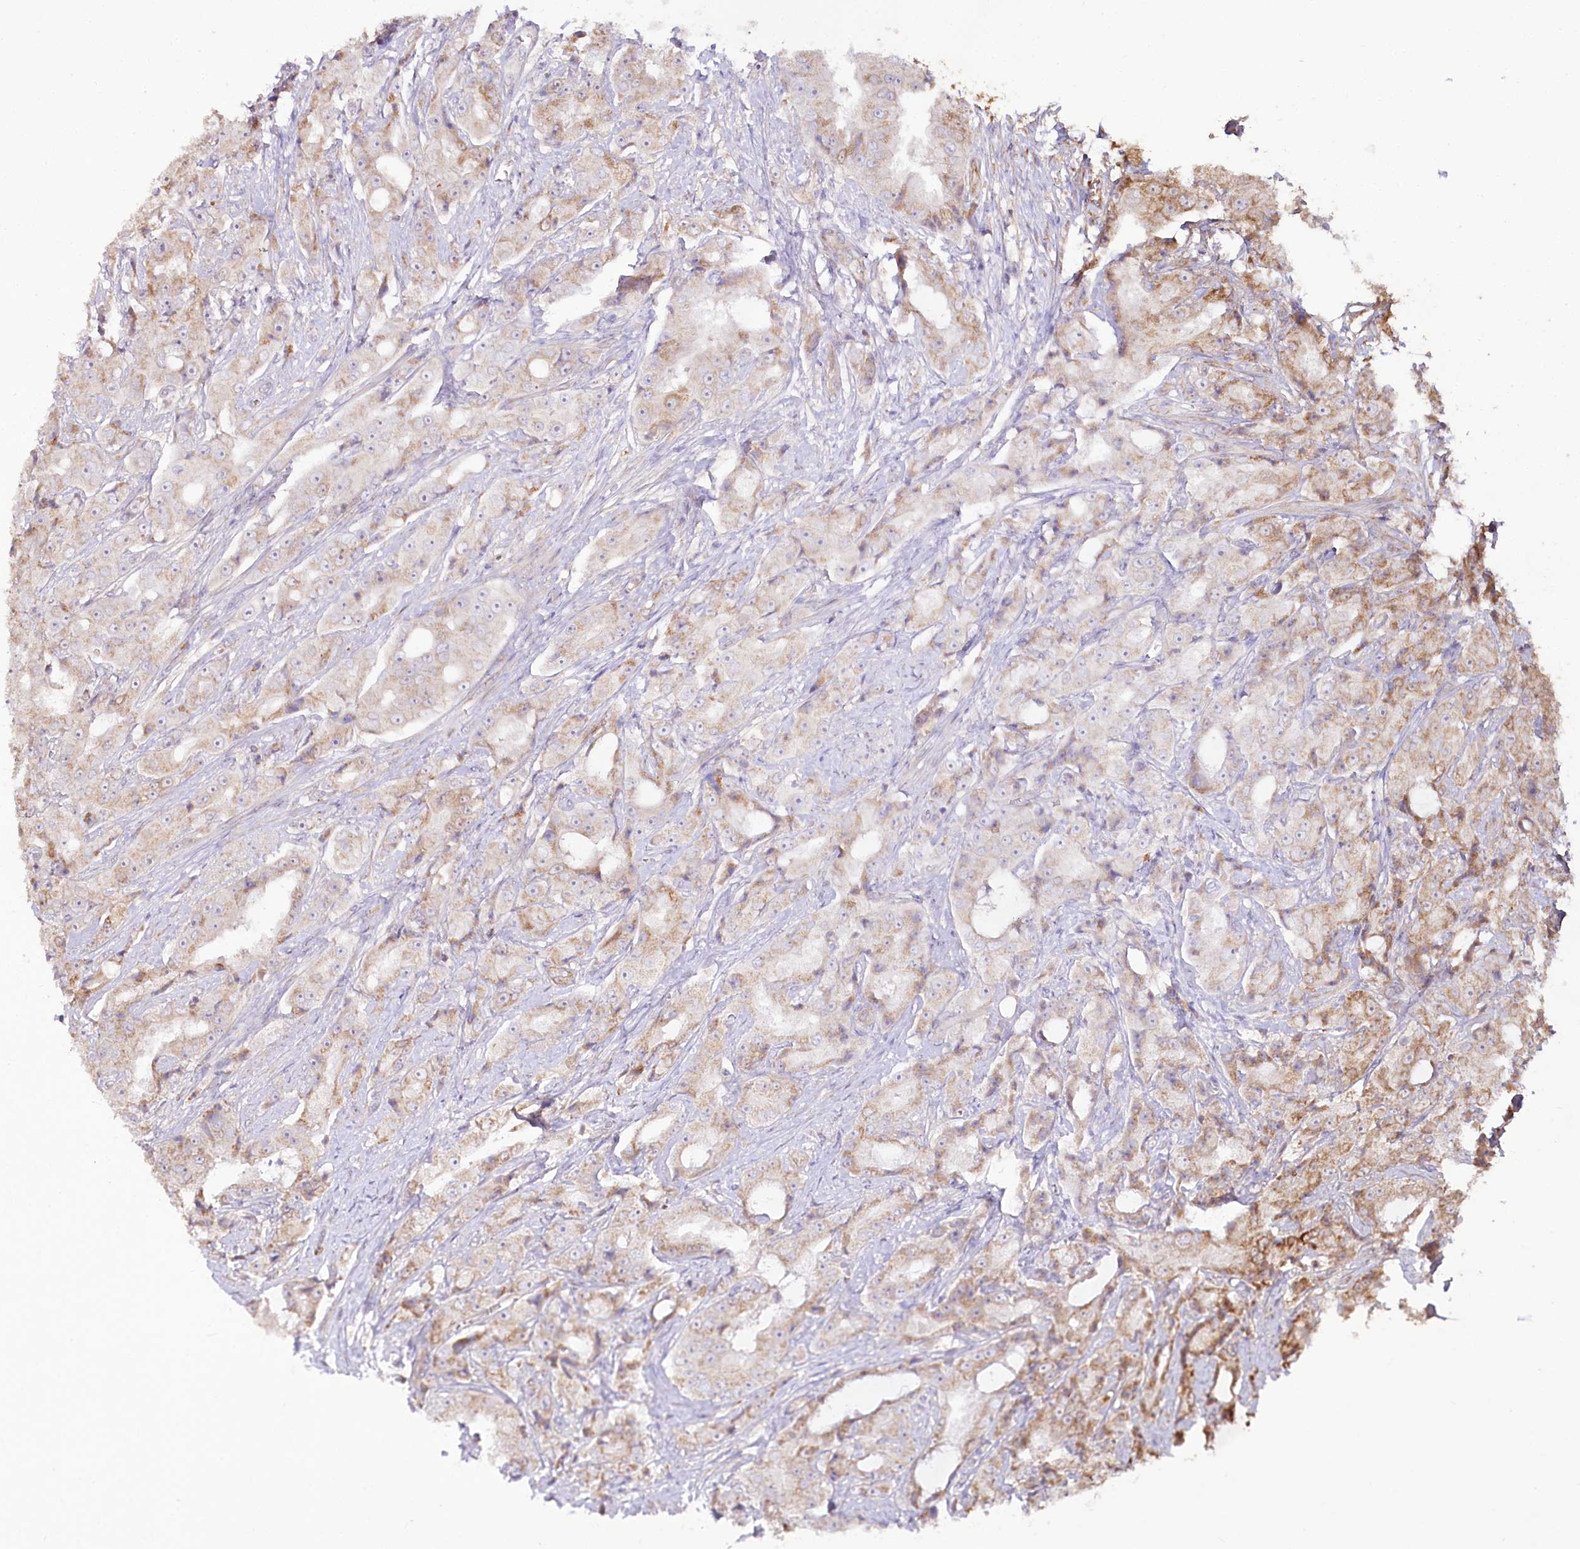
{"staining": {"intensity": "moderate", "quantity": "25%-75%", "location": "cytoplasmic/membranous"}, "tissue": "prostate cancer", "cell_type": "Tumor cells", "image_type": "cancer", "snomed": [{"axis": "morphology", "description": "Adenocarcinoma, High grade"}, {"axis": "topography", "description": "Prostate"}], "caption": "The photomicrograph exhibits immunohistochemical staining of prostate cancer. There is moderate cytoplasmic/membranous expression is present in about 25%-75% of tumor cells. (DAB = brown stain, brightfield microscopy at high magnification).", "gene": "REXO2", "patient": {"sex": "male", "age": 73}}